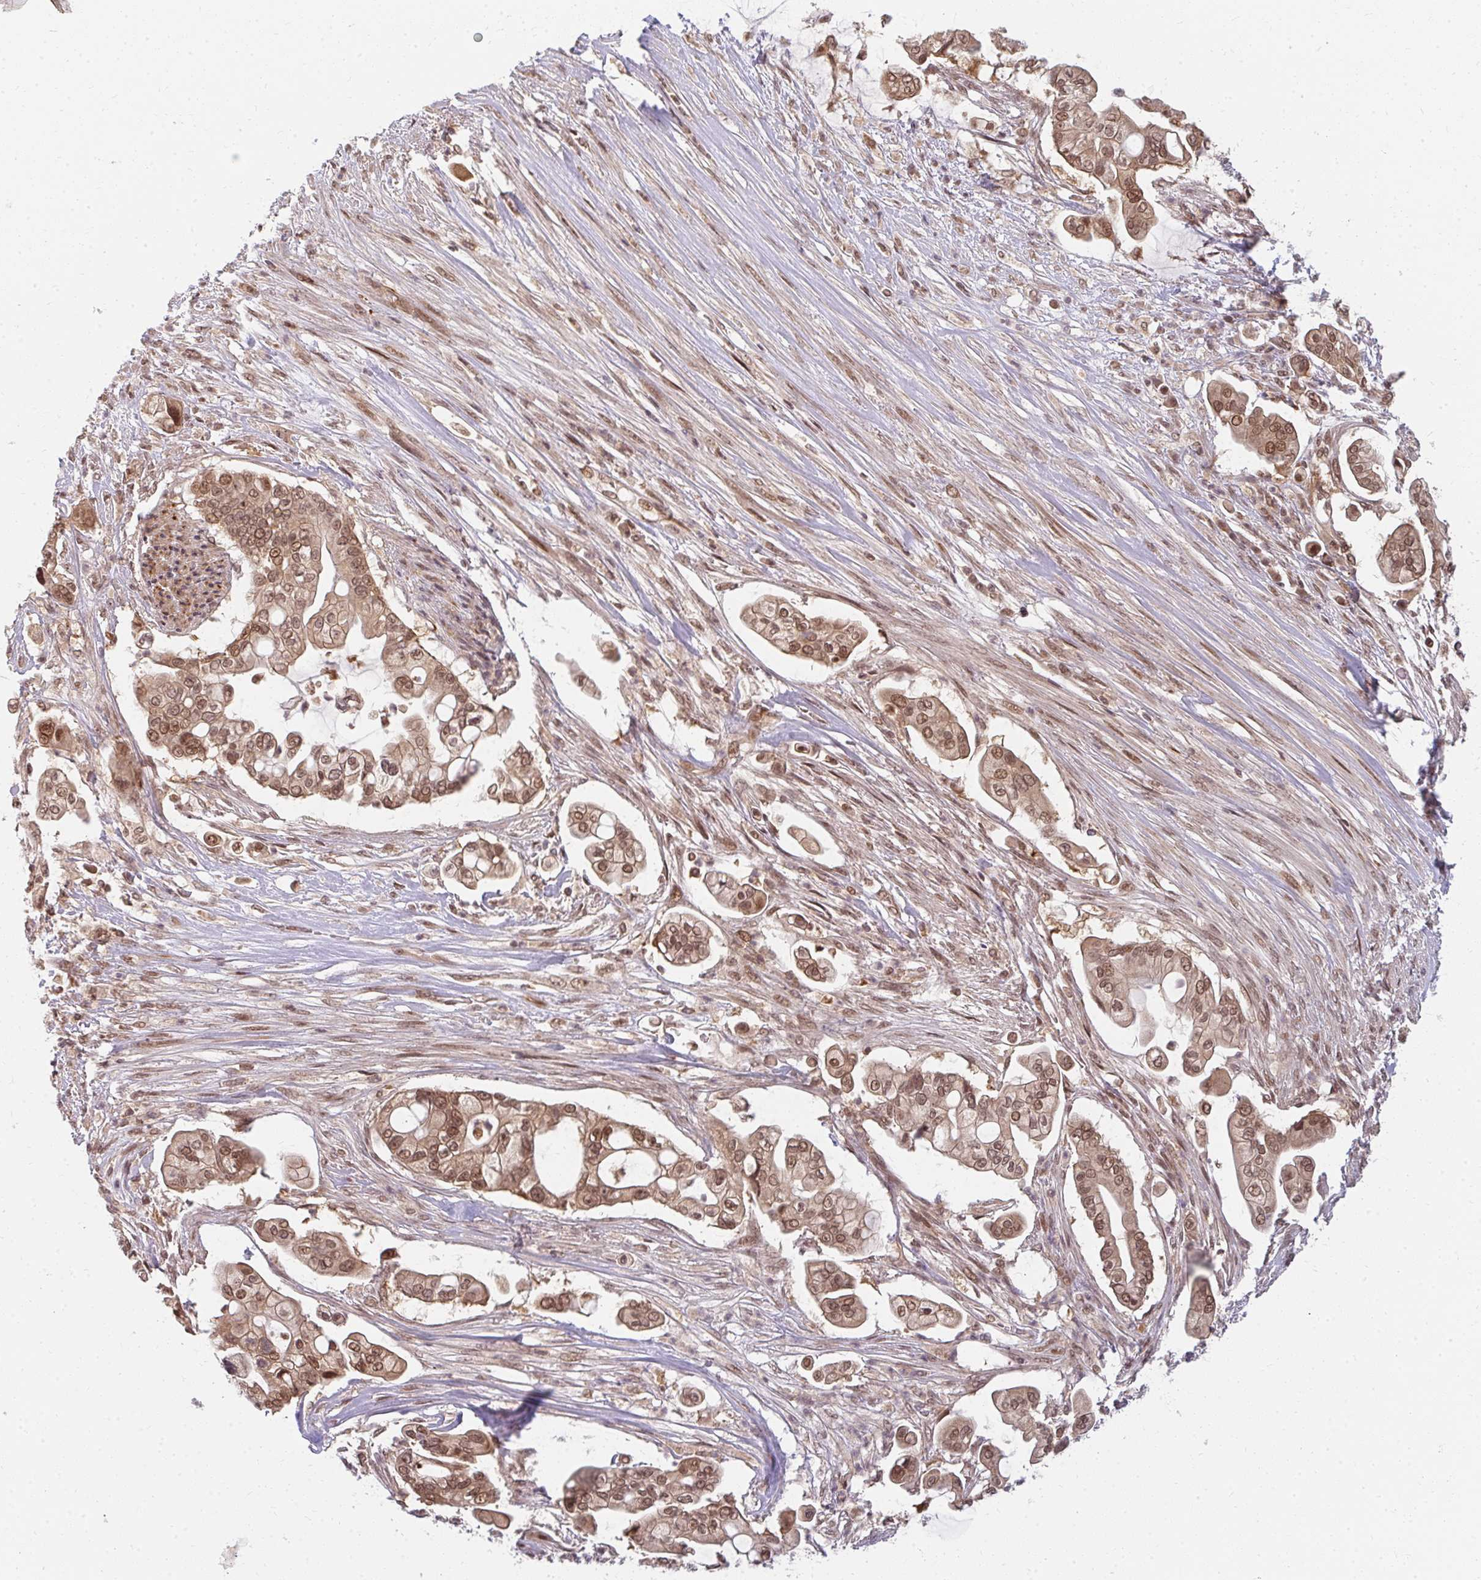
{"staining": {"intensity": "moderate", "quantity": ">75%", "location": "cytoplasmic/membranous,nuclear"}, "tissue": "pancreatic cancer", "cell_type": "Tumor cells", "image_type": "cancer", "snomed": [{"axis": "morphology", "description": "Adenocarcinoma, NOS"}, {"axis": "topography", "description": "Pancreas"}], "caption": "An immunohistochemistry histopathology image of neoplastic tissue is shown. Protein staining in brown shows moderate cytoplasmic/membranous and nuclear positivity in adenocarcinoma (pancreatic) within tumor cells.", "gene": "GTF3C6", "patient": {"sex": "female", "age": 69}}